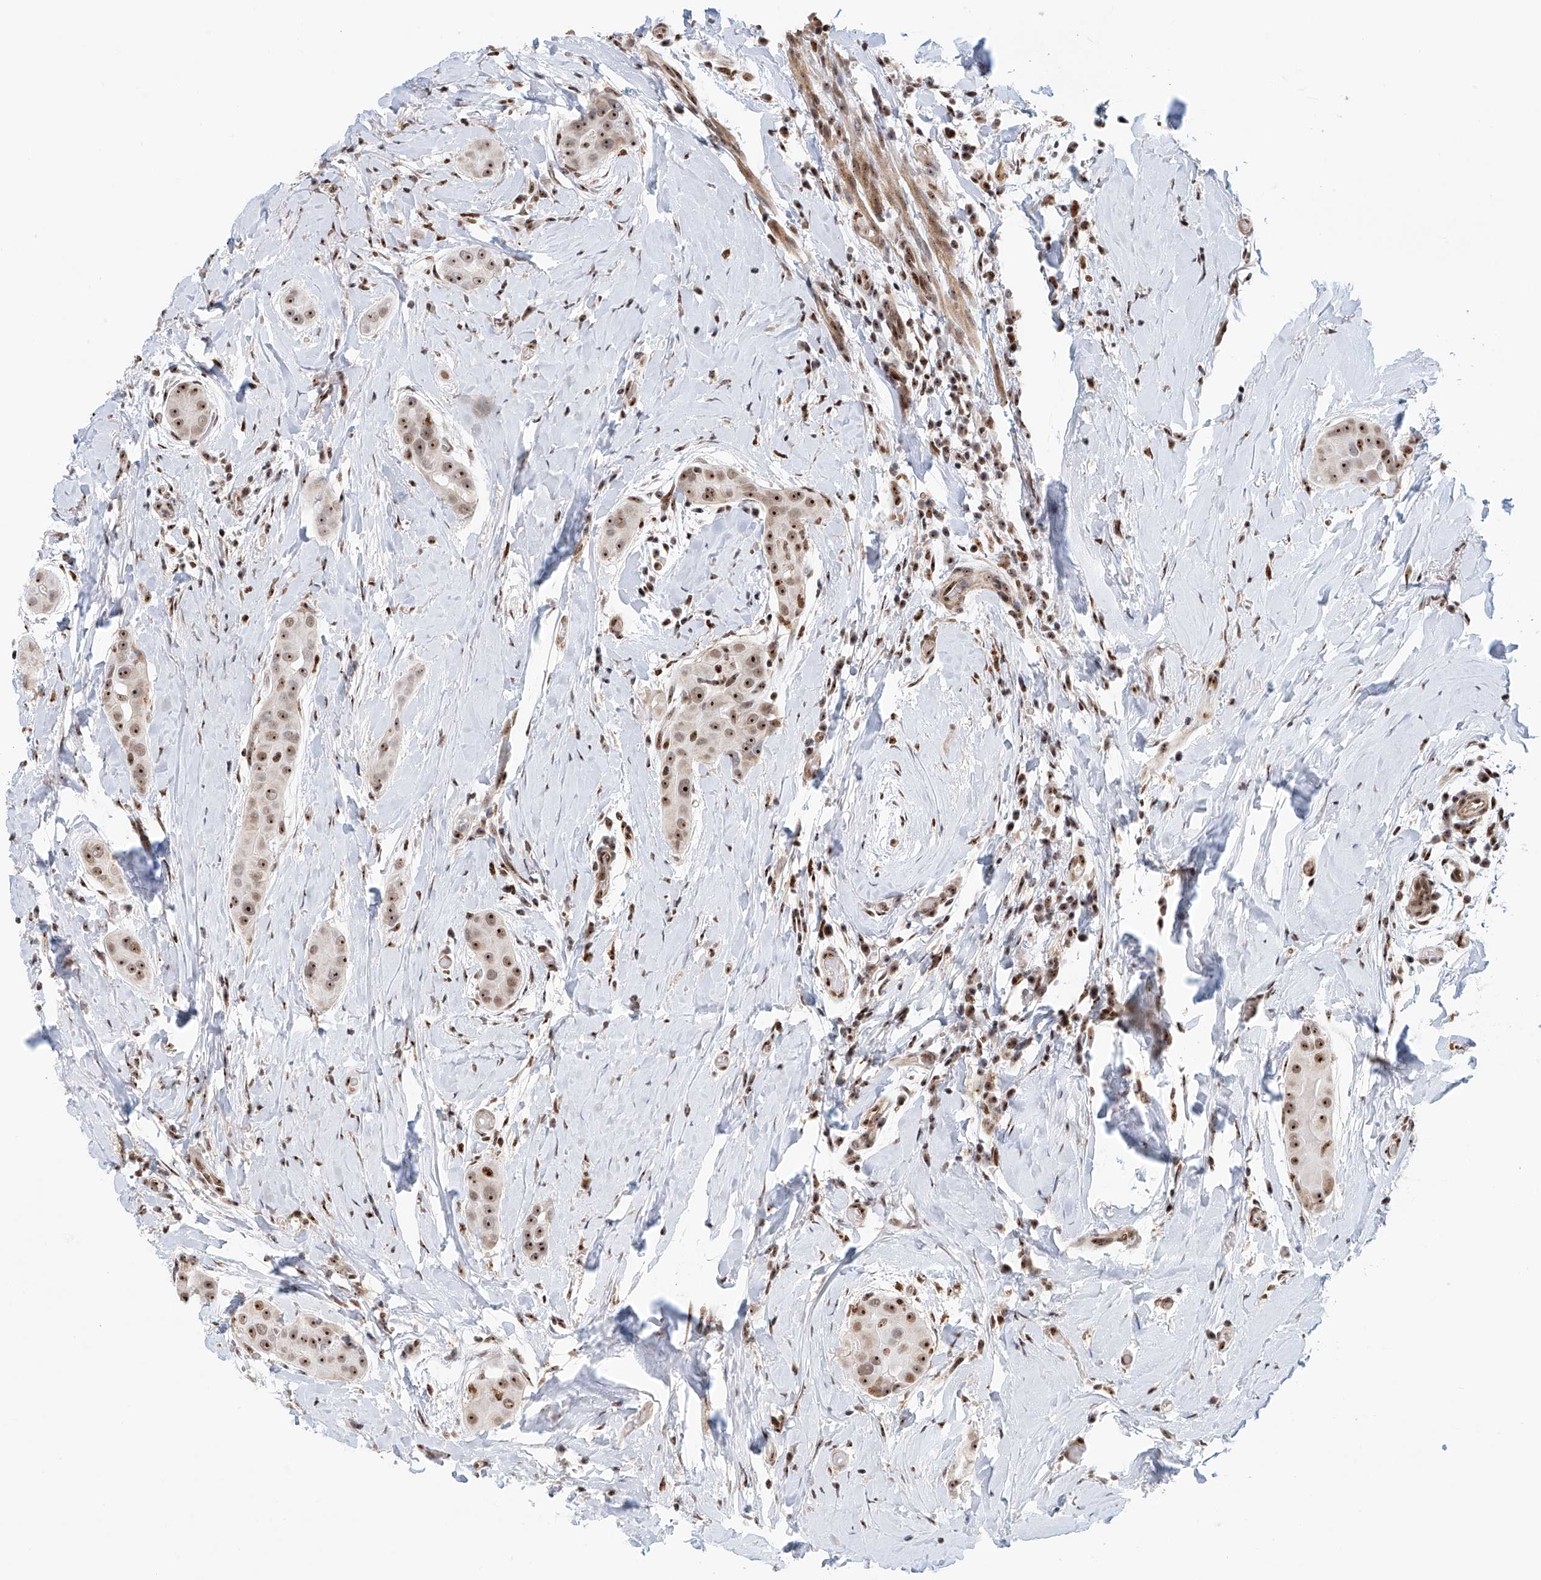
{"staining": {"intensity": "moderate", "quantity": ">75%", "location": "nuclear"}, "tissue": "thyroid cancer", "cell_type": "Tumor cells", "image_type": "cancer", "snomed": [{"axis": "morphology", "description": "Papillary adenocarcinoma, NOS"}, {"axis": "topography", "description": "Thyroid gland"}], "caption": "Immunohistochemical staining of thyroid papillary adenocarcinoma shows medium levels of moderate nuclear protein expression in approximately >75% of tumor cells. Immunohistochemistry stains the protein of interest in brown and the nuclei are stained blue.", "gene": "PRUNE2", "patient": {"sex": "male", "age": 33}}